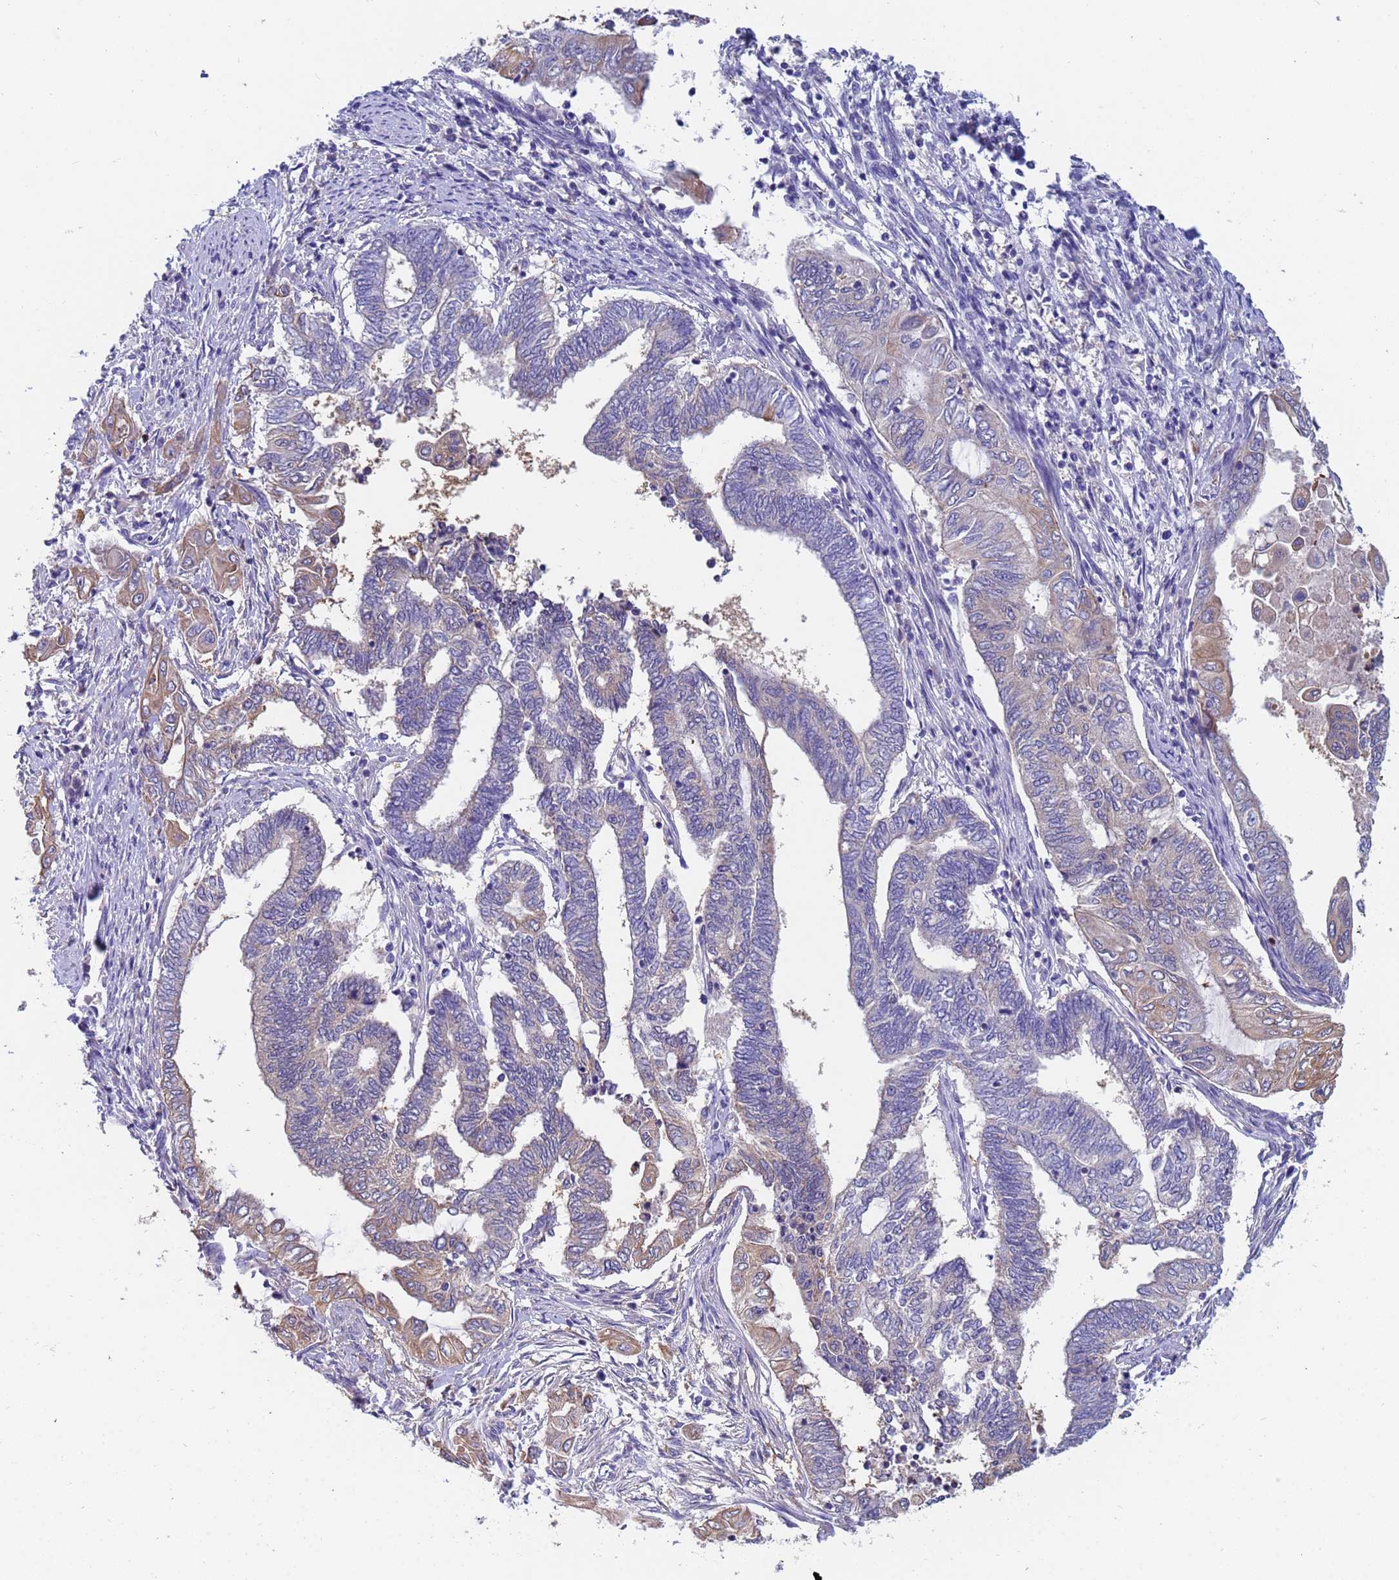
{"staining": {"intensity": "weak", "quantity": "25%-75%", "location": "cytoplasmic/membranous"}, "tissue": "endometrial cancer", "cell_type": "Tumor cells", "image_type": "cancer", "snomed": [{"axis": "morphology", "description": "Adenocarcinoma, NOS"}, {"axis": "topography", "description": "Uterus"}, {"axis": "topography", "description": "Endometrium"}], "caption": "IHC photomicrograph of human adenocarcinoma (endometrial) stained for a protein (brown), which demonstrates low levels of weak cytoplasmic/membranous expression in approximately 25%-75% of tumor cells.", "gene": "TTLL11", "patient": {"sex": "female", "age": 70}}